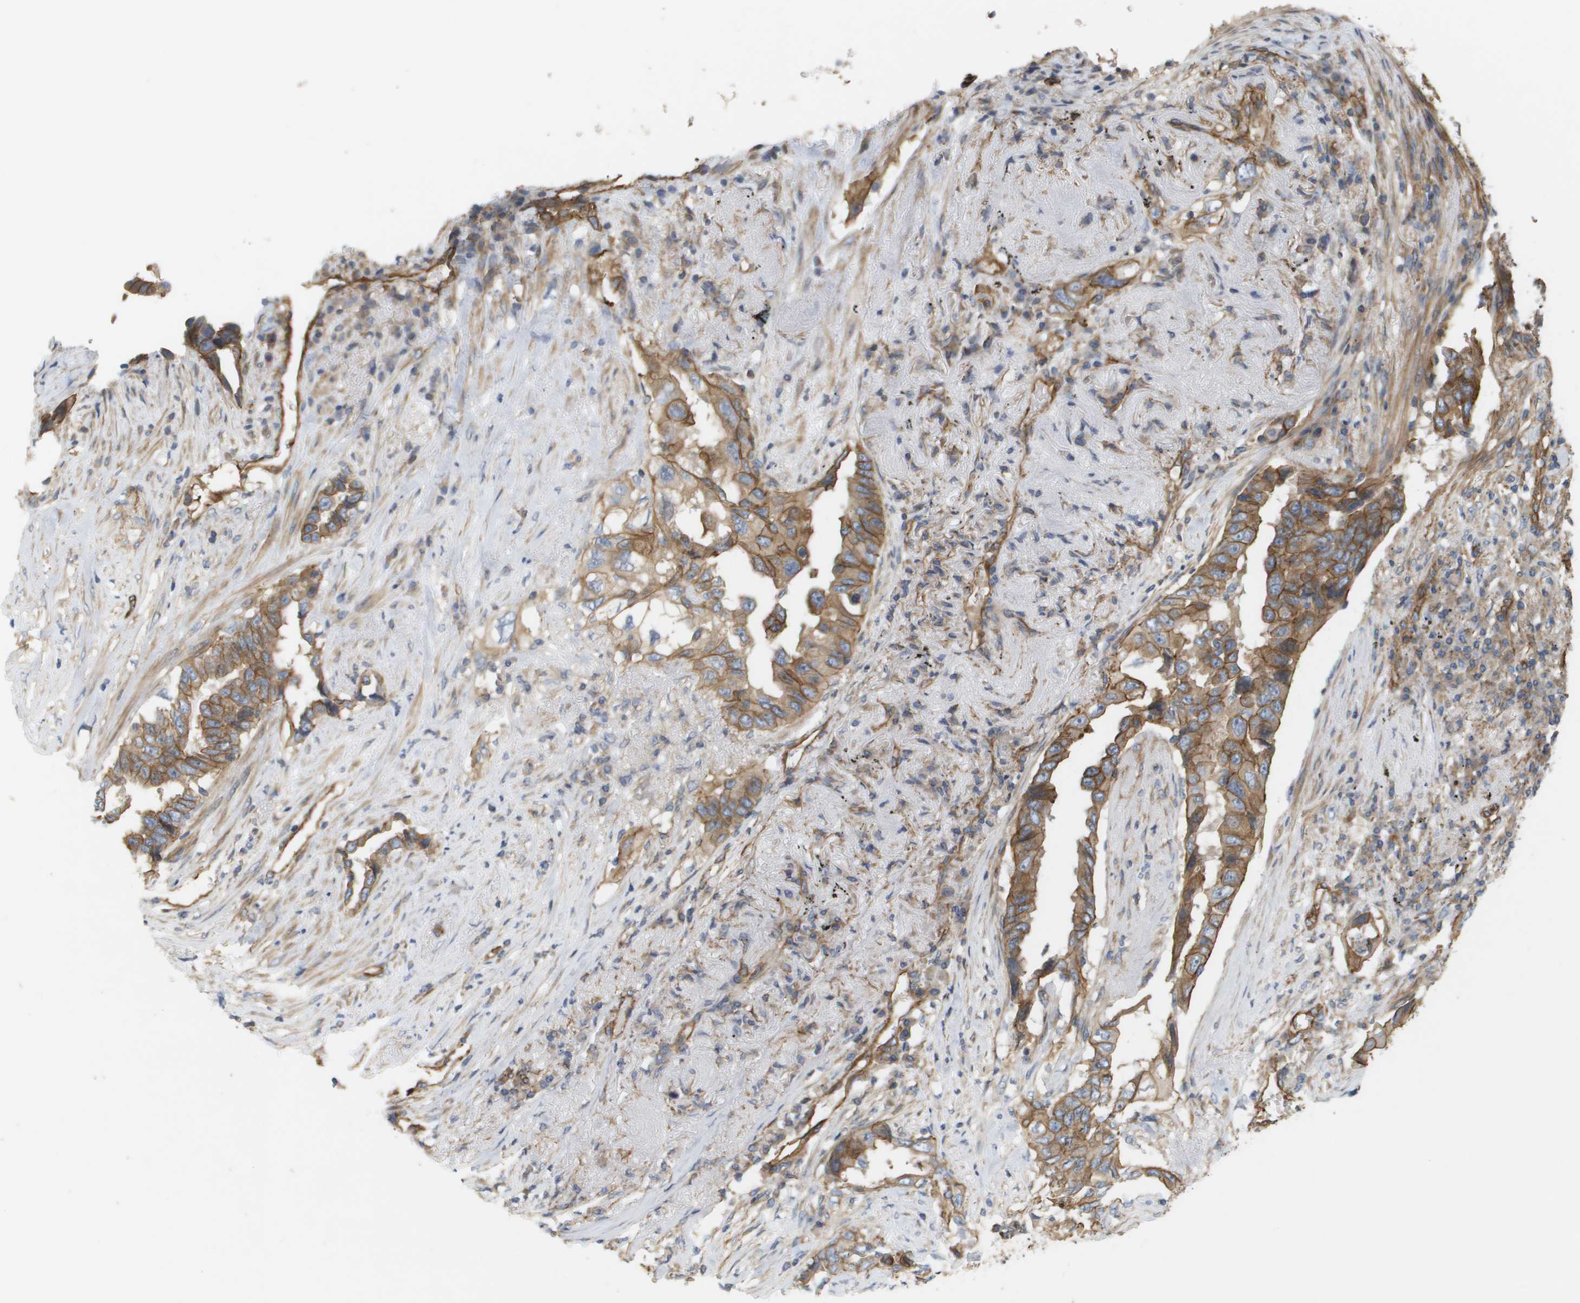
{"staining": {"intensity": "moderate", "quantity": ">75%", "location": "cytoplasmic/membranous"}, "tissue": "lung cancer", "cell_type": "Tumor cells", "image_type": "cancer", "snomed": [{"axis": "morphology", "description": "Adenocarcinoma, NOS"}, {"axis": "topography", "description": "Lung"}], "caption": "Immunohistochemistry (IHC) image of lung cancer stained for a protein (brown), which displays medium levels of moderate cytoplasmic/membranous expression in approximately >75% of tumor cells.", "gene": "SGMS2", "patient": {"sex": "female", "age": 51}}